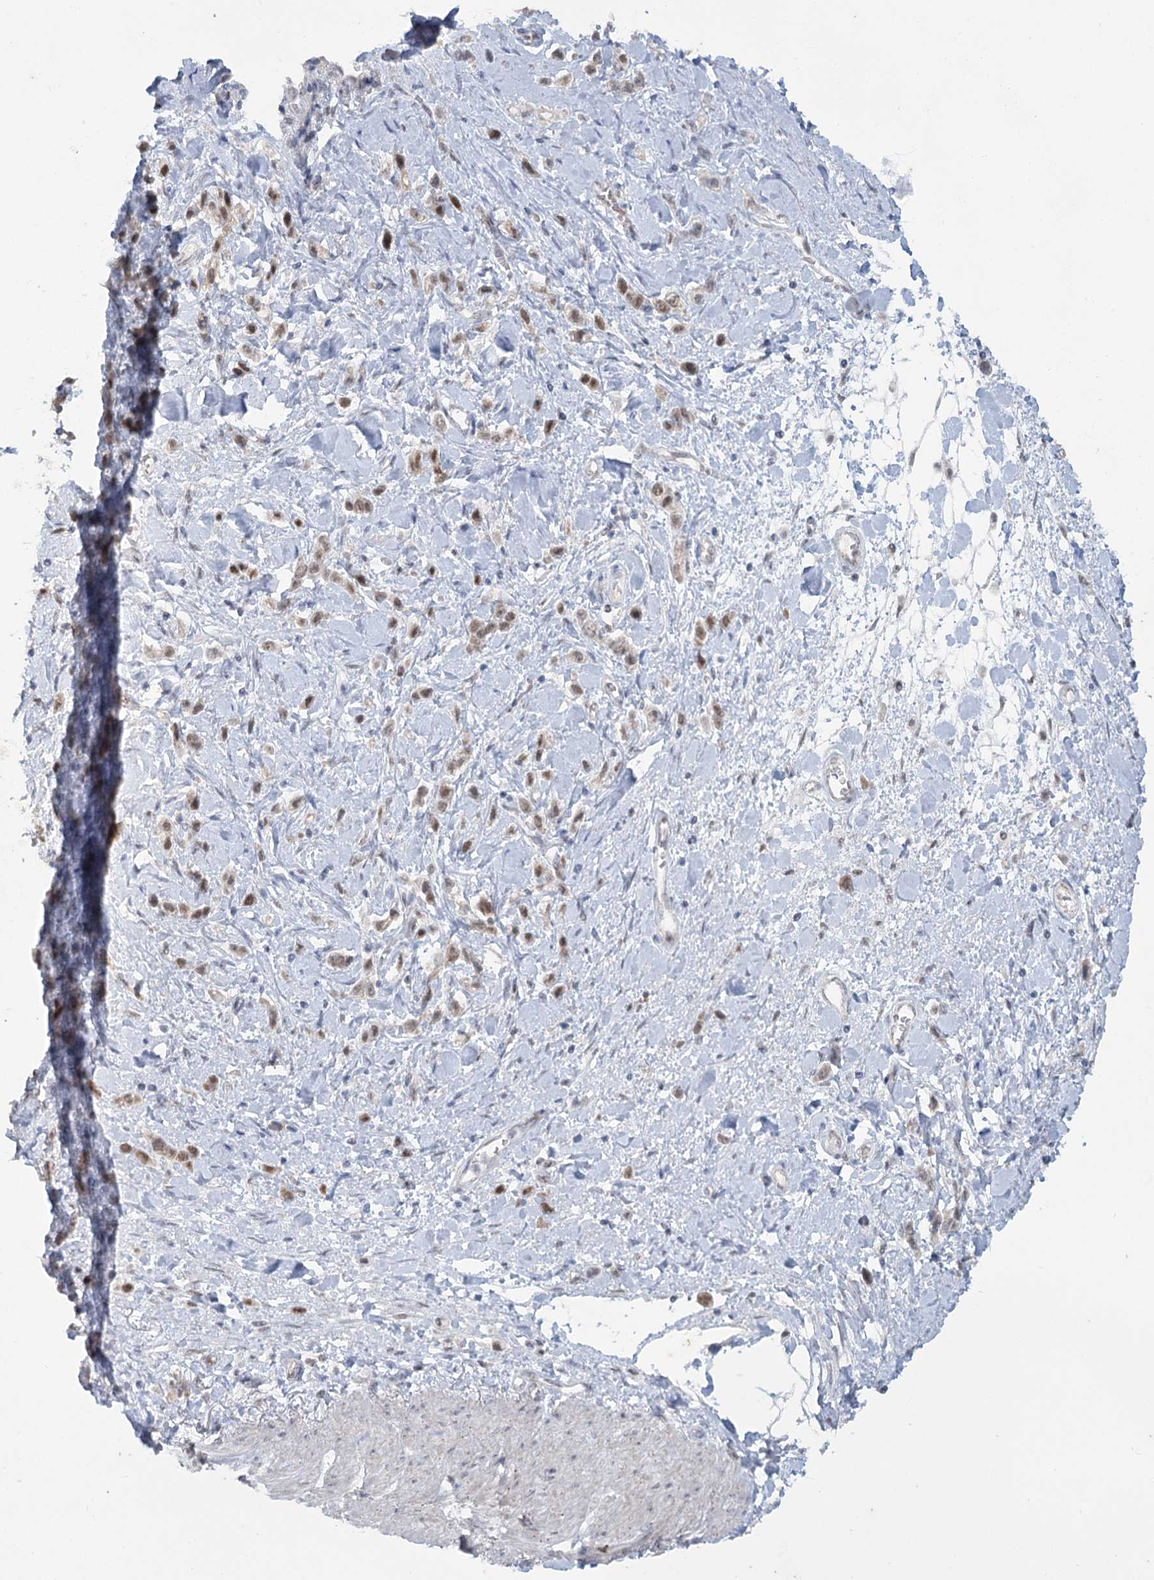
{"staining": {"intensity": "weak", "quantity": ">75%", "location": "cytoplasmic/membranous,nuclear"}, "tissue": "stomach cancer", "cell_type": "Tumor cells", "image_type": "cancer", "snomed": [{"axis": "morphology", "description": "Normal tissue, NOS"}, {"axis": "morphology", "description": "Adenocarcinoma, NOS"}, {"axis": "topography", "description": "Stomach, upper"}, {"axis": "topography", "description": "Stomach"}], "caption": "High-power microscopy captured an immunohistochemistry histopathology image of stomach cancer (adenocarcinoma), revealing weak cytoplasmic/membranous and nuclear staining in about >75% of tumor cells.", "gene": "MTG1", "patient": {"sex": "female", "age": 65}}